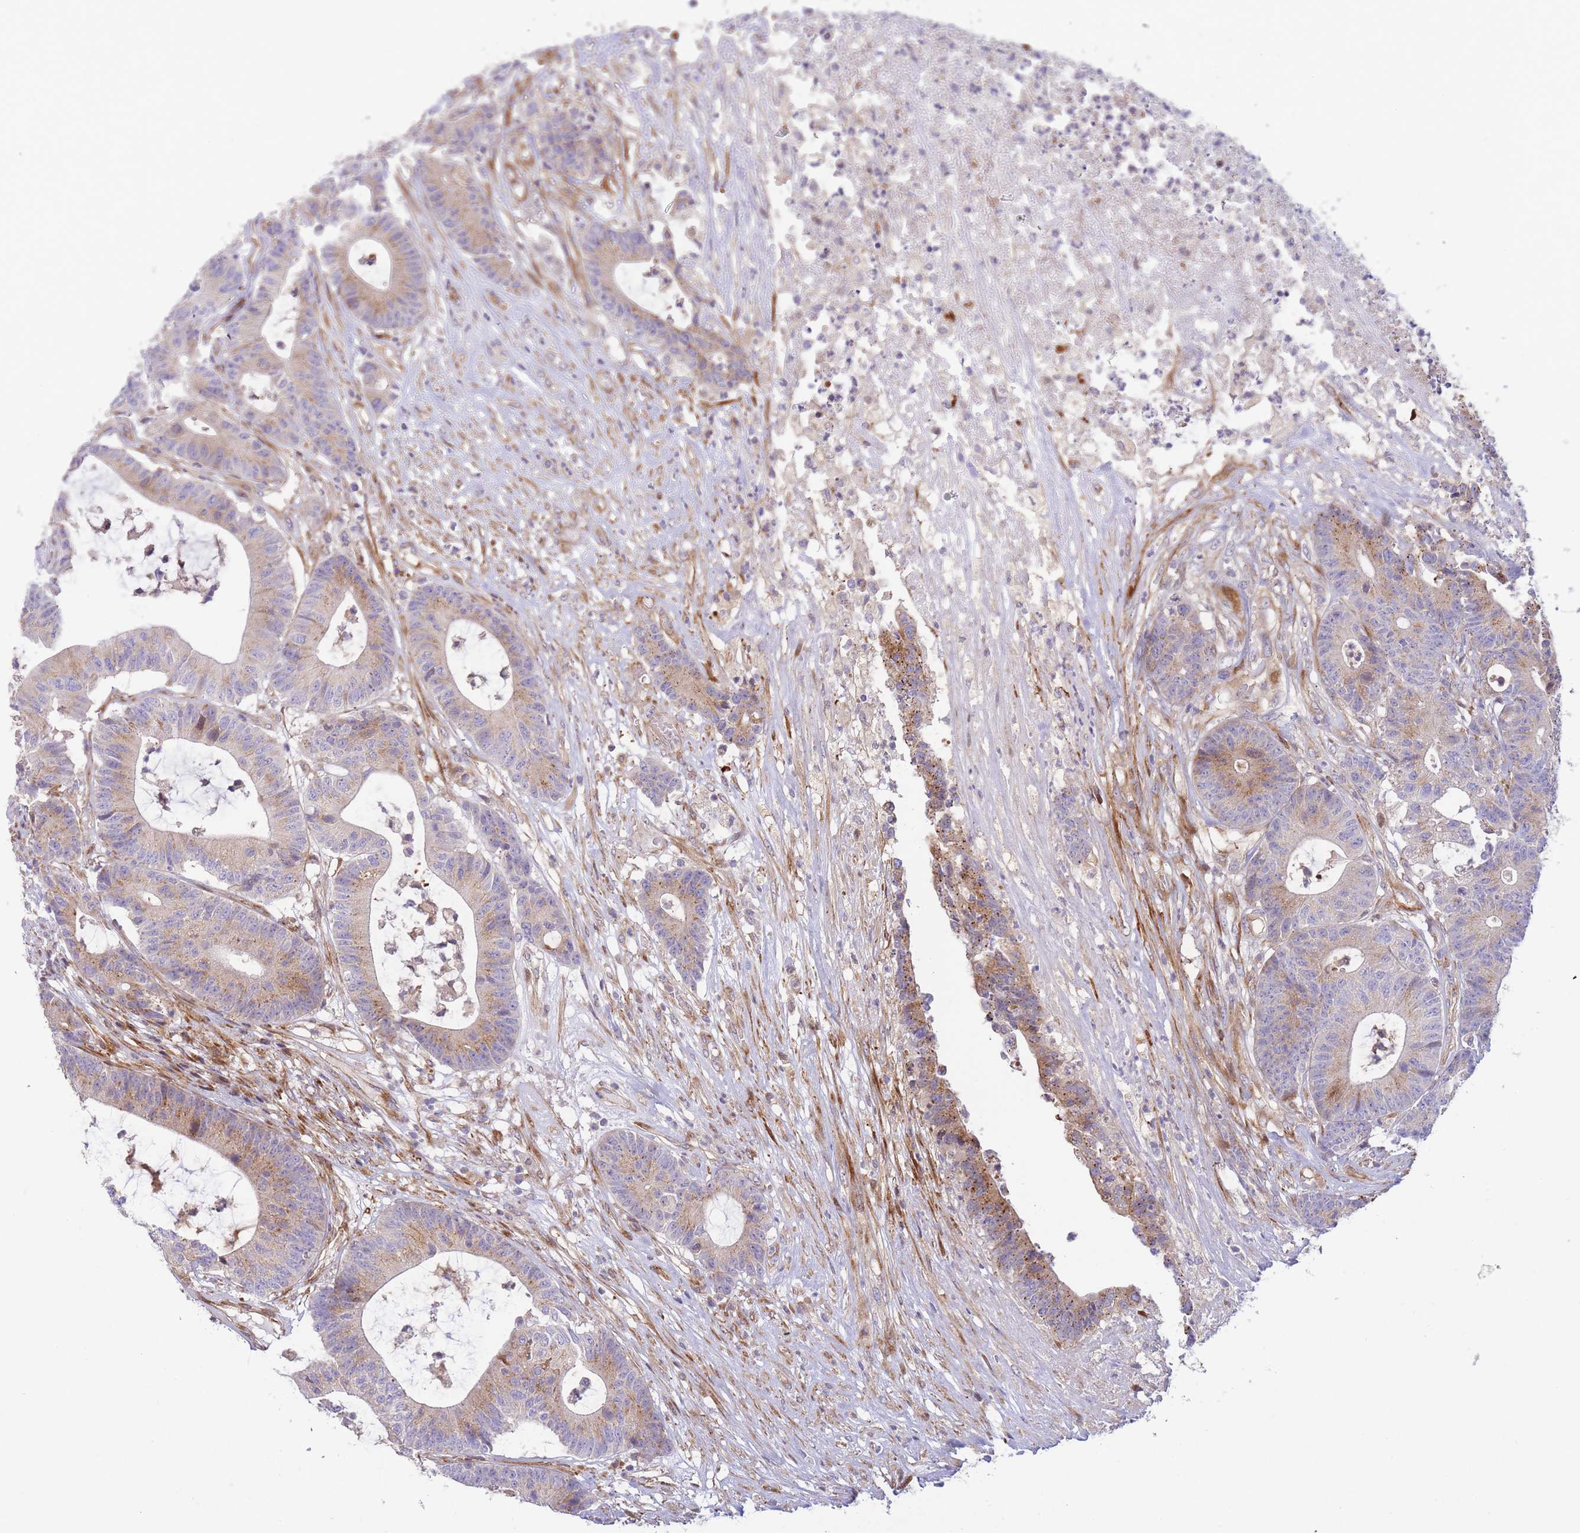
{"staining": {"intensity": "moderate", "quantity": "<25%", "location": "cytoplasmic/membranous"}, "tissue": "colorectal cancer", "cell_type": "Tumor cells", "image_type": "cancer", "snomed": [{"axis": "morphology", "description": "Adenocarcinoma, NOS"}, {"axis": "topography", "description": "Colon"}], "caption": "Immunohistochemical staining of colorectal cancer (adenocarcinoma) displays low levels of moderate cytoplasmic/membranous staining in approximately <25% of tumor cells.", "gene": "ATP5MC2", "patient": {"sex": "female", "age": 84}}